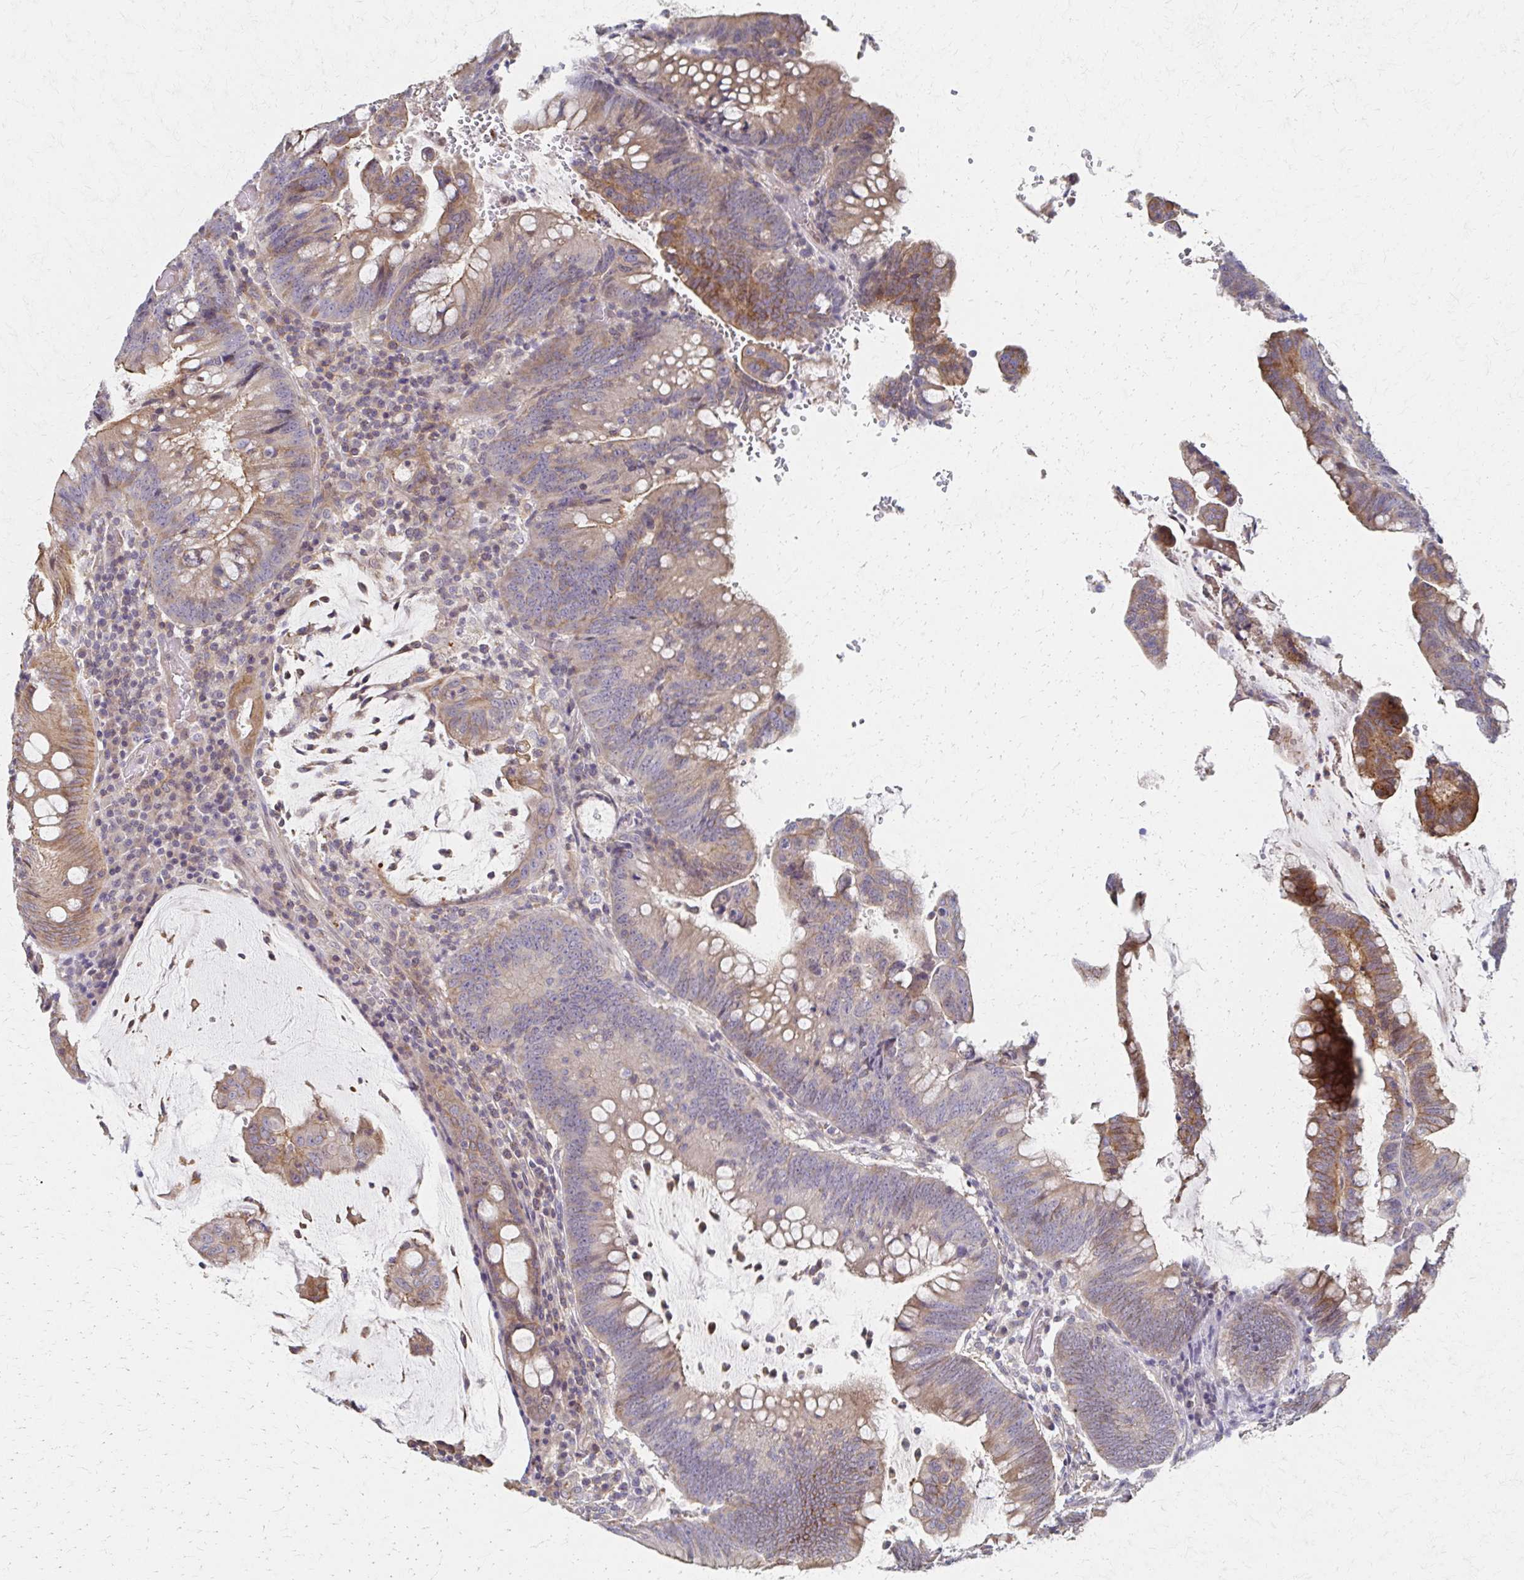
{"staining": {"intensity": "moderate", "quantity": "25%-75%", "location": "cytoplasmic/membranous"}, "tissue": "colorectal cancer", "cell_type": "Tumor cells", "image_type": "cancer", "snomed": [{"axis": "morphology", "description": "Adenocarcinoma, NOS"}, {"axis": "topography", "description": "Colon"}], "caption": "Protein expression analysis of colorectal cancer reveals moderate cytoplasmic/membranous expression in approximately 25%-75% of tumor cells.", "gene": "EOLA2", "patient": {"sex": "male", "age": 62}}